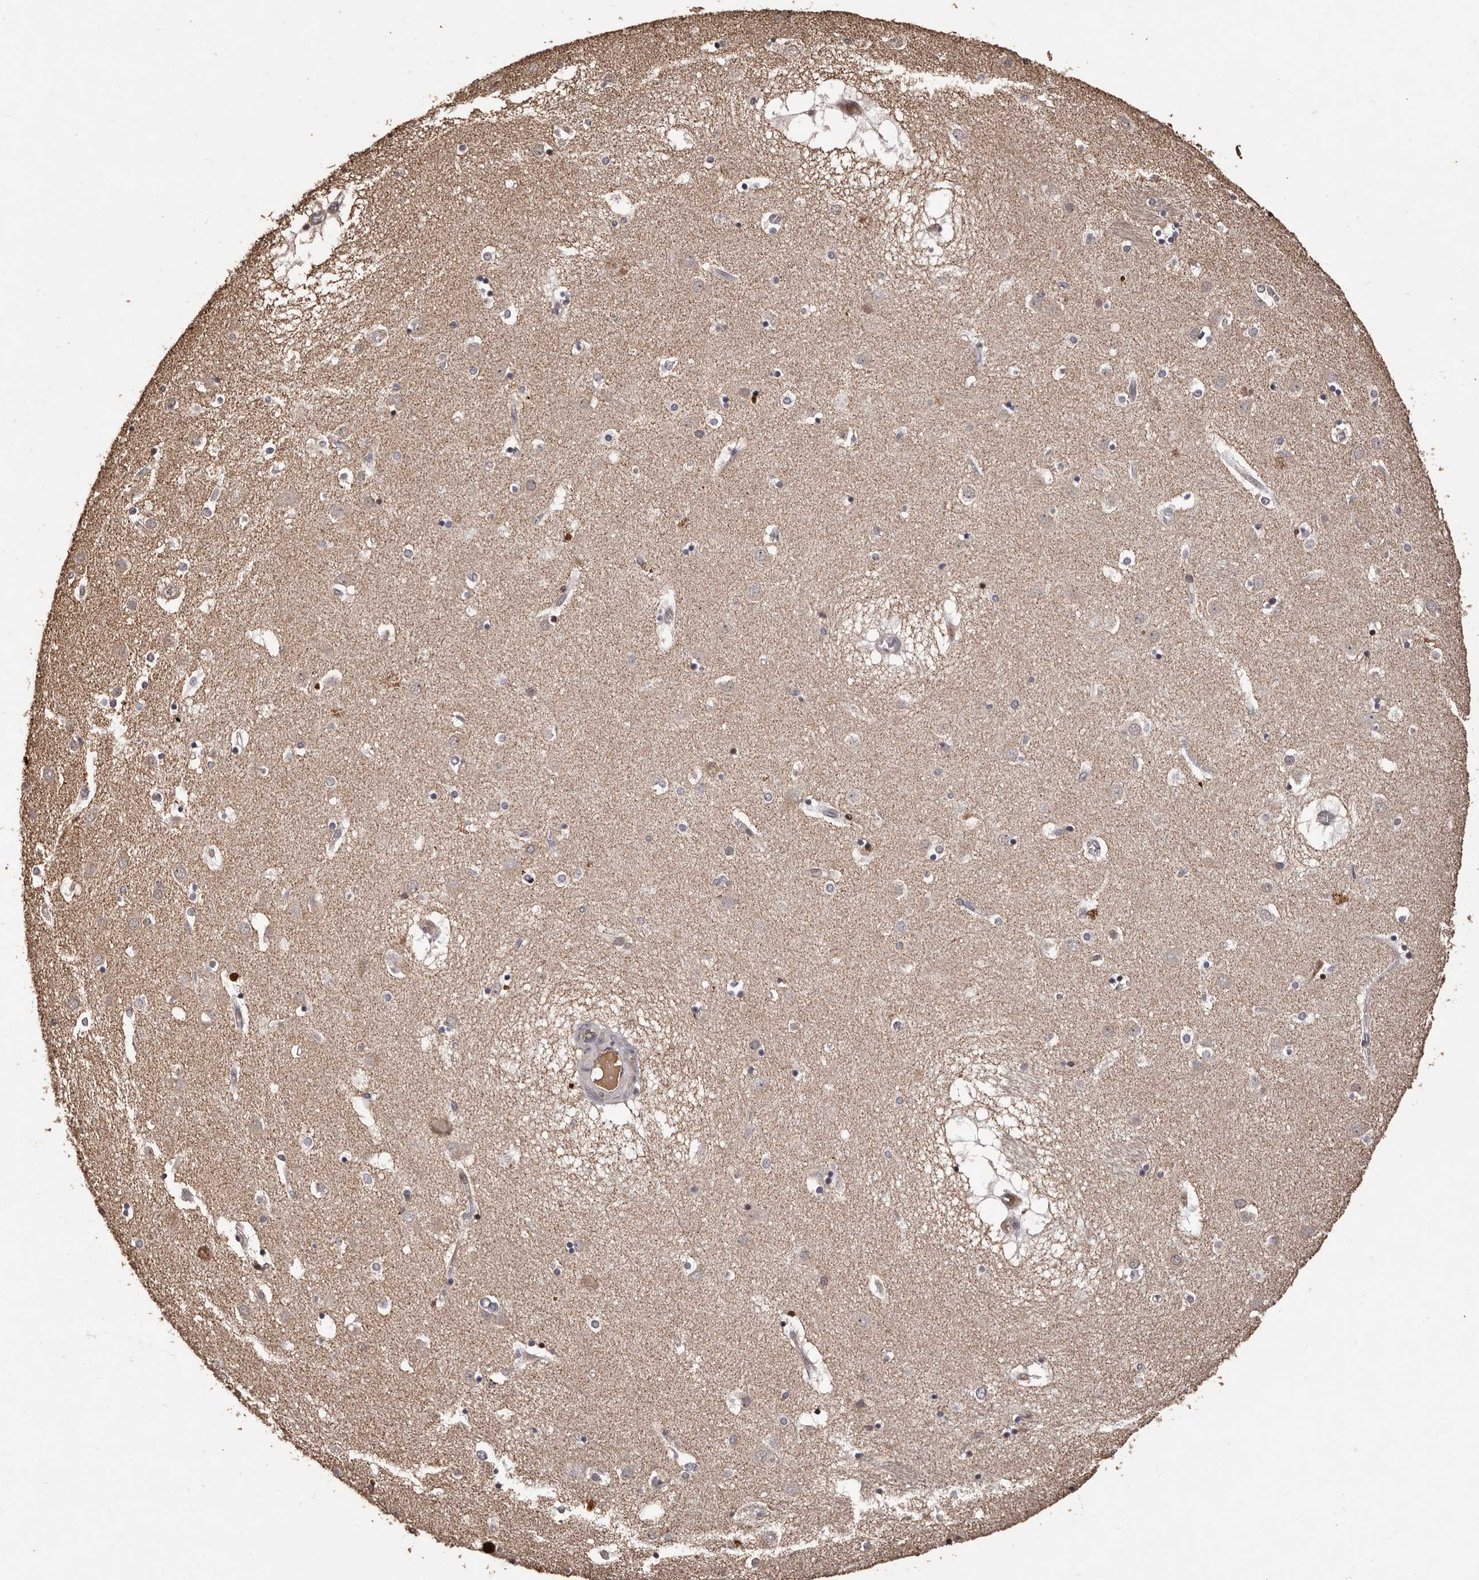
{"staining": {"intensity": "negative", "quantity": "none", "location": "none"}, "tissue": "caudate", "cell_type": "Glial cells", "image_type": "normal", "snomed": [{"axis": "morphology", "description": "Normal tissue, NOS"}, {"axis": "topography", "description": "Lateral ventricle wall"}], "caption": "The immunohistochemistry (IHC) image has no significant positivity in glial cells of caudate. Brightfield microscopy of IHC stained with DAB (brown) and hematoxylin (blue), captured at high magnification.", "gene": "NAV1", "patient": {"sex": "male", "age": 70}}